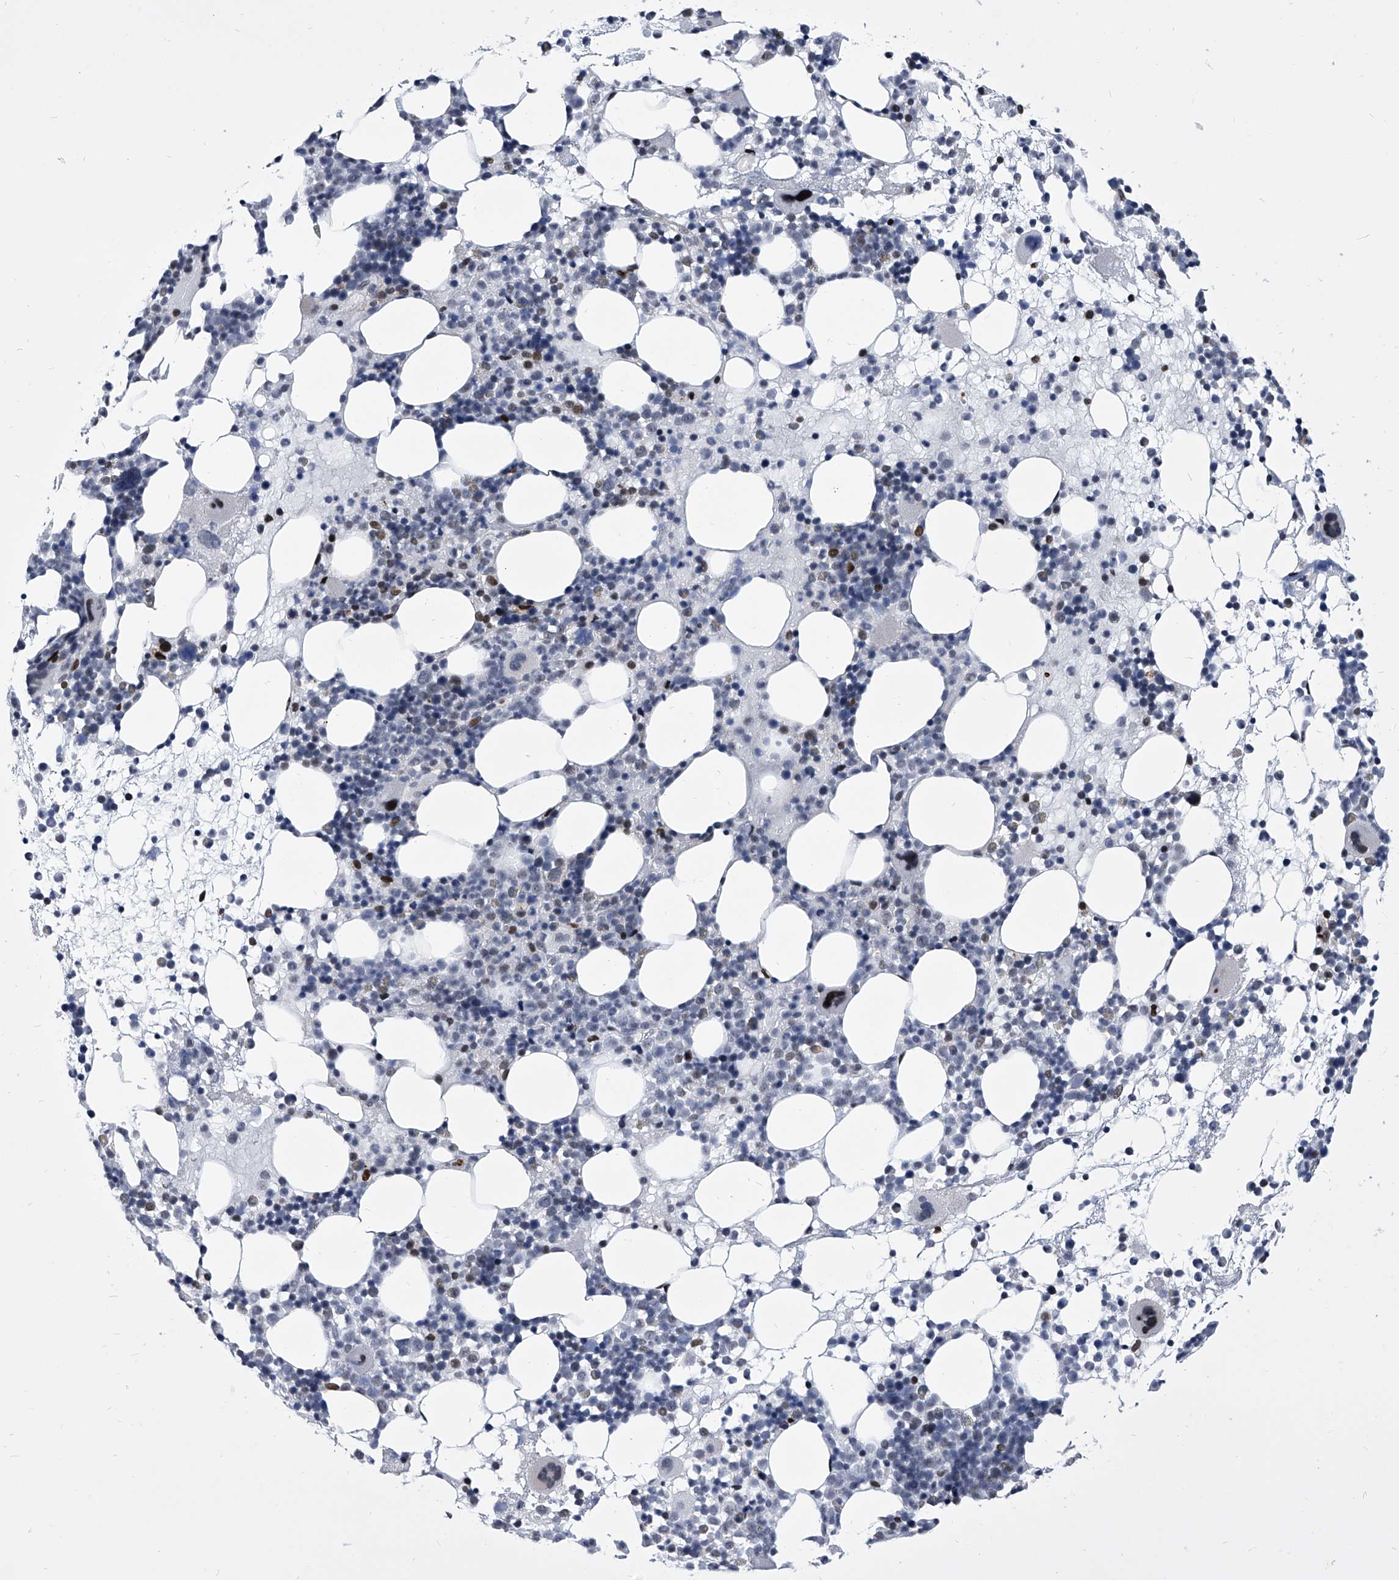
{"staining": {"intensity": "moderate", "quantity": "<25%", "location": "nuclear"}, "tissue": "bone marrow", "cell_type": "Hematopoietic cells", "image_type": "normal", "snomed": [{"axis": "morphology", "description": "Normal tissue, NOS"}, {"axis": "topography", "description": "Bone marrow"}], "caption": "This micrograph reveals unremarkable bone marrow stained with immunohistochemistry to label a protein in brown. The nuclear of hematopoietic cells show moderate positivity for the protein. Nuclei are counter-stained blue.", "gene": "CMTR1", "patient": {"sex": "female", "age": 57}}